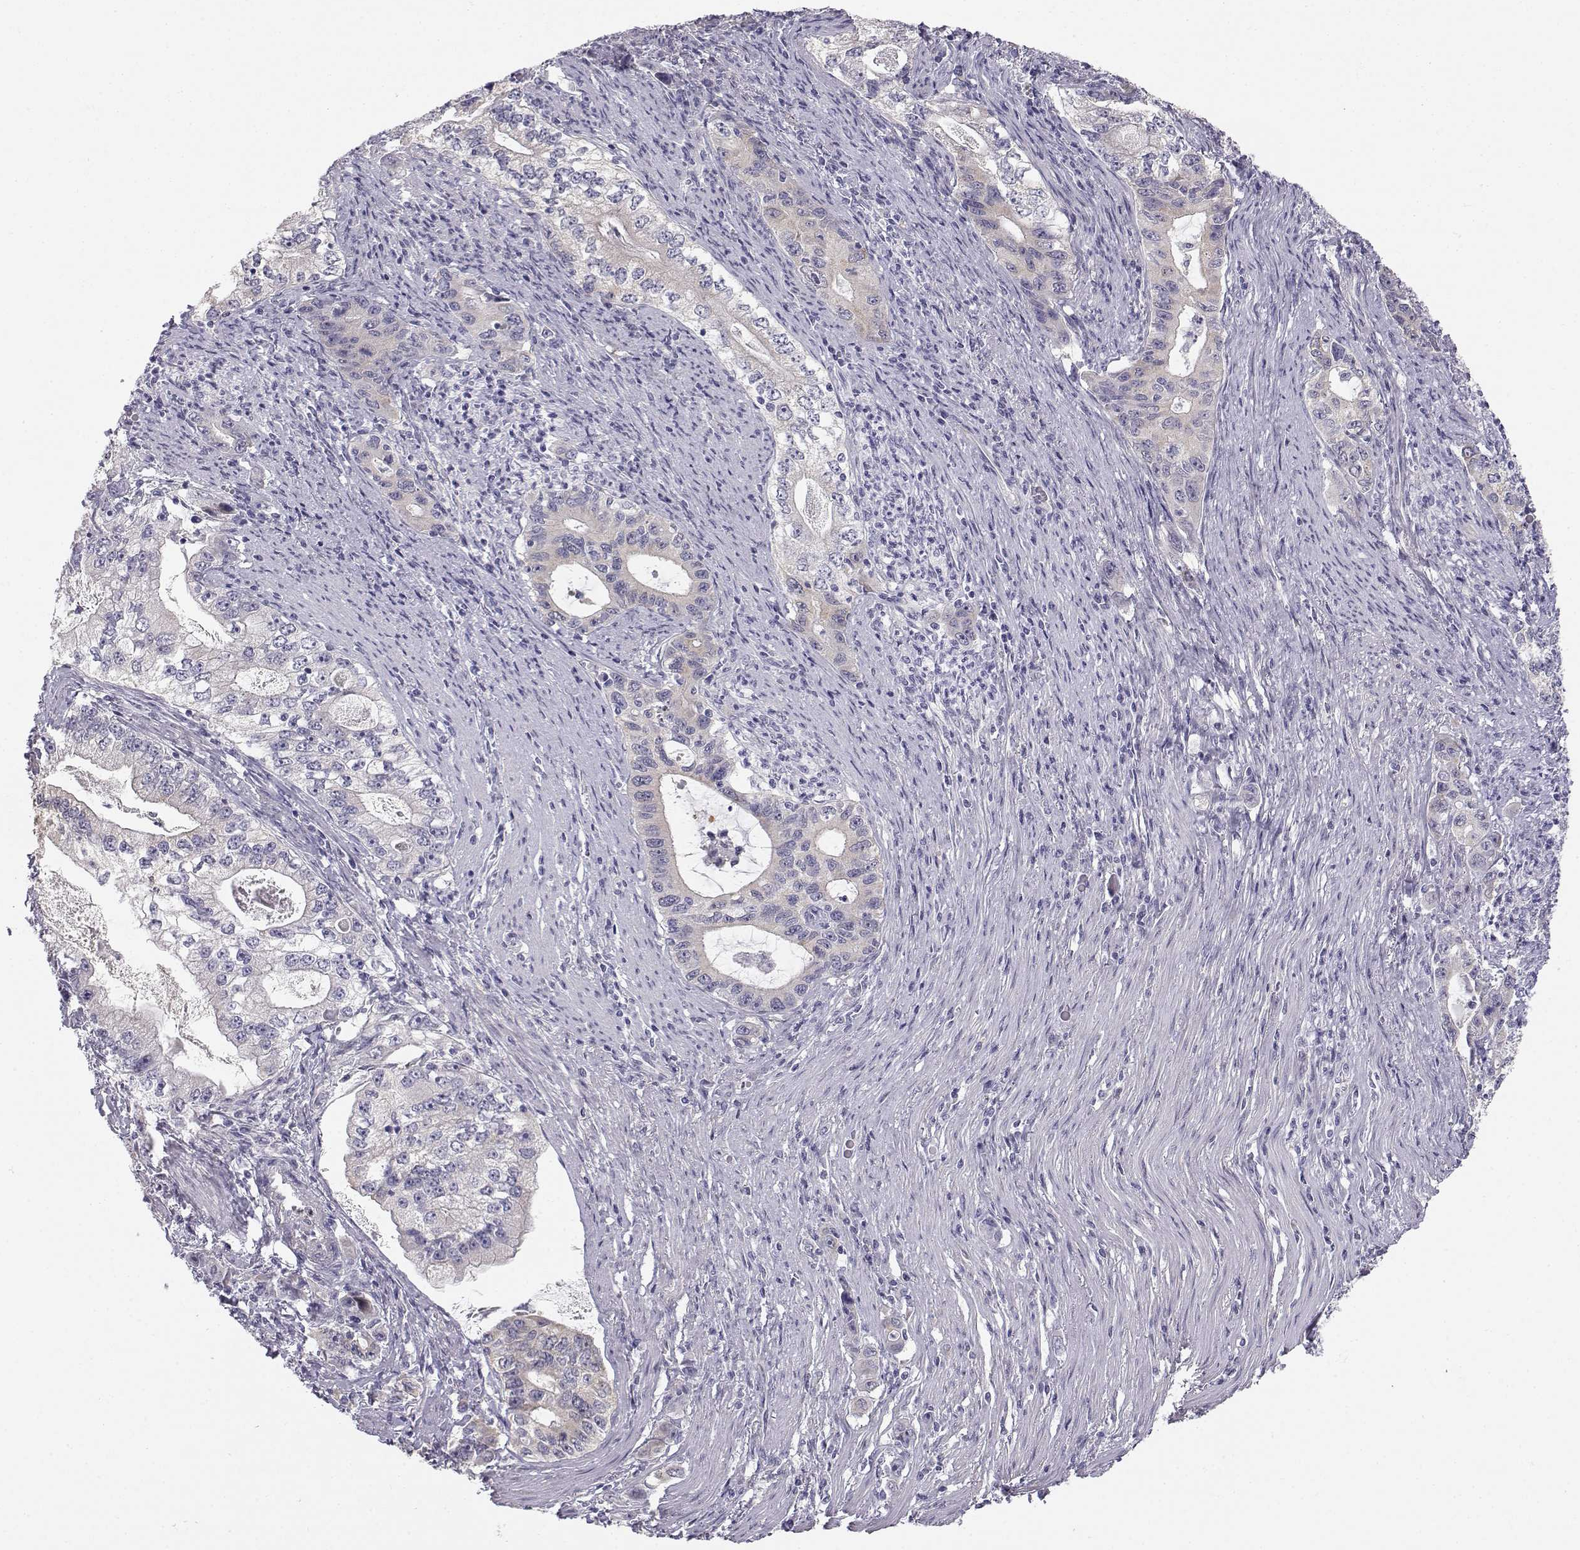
{"staining": {"intensity": "negative", "quantity": "none", "location": "none"}, "tissue": "stomach cancer", "cell_type": "Tumor cells", "image_type": "cancer", "snomed": [{"axis": "morphology", "description": "Adenocarcinoma, NOS"}, {"axis": "topography", "description": "Stomach, lower"}], "caption": "Protein analysis of stomach cancer shows no significant expression in tumor cells.", "gene": "KCNMB4", "patient": {"sex": "female", "age": 72}}